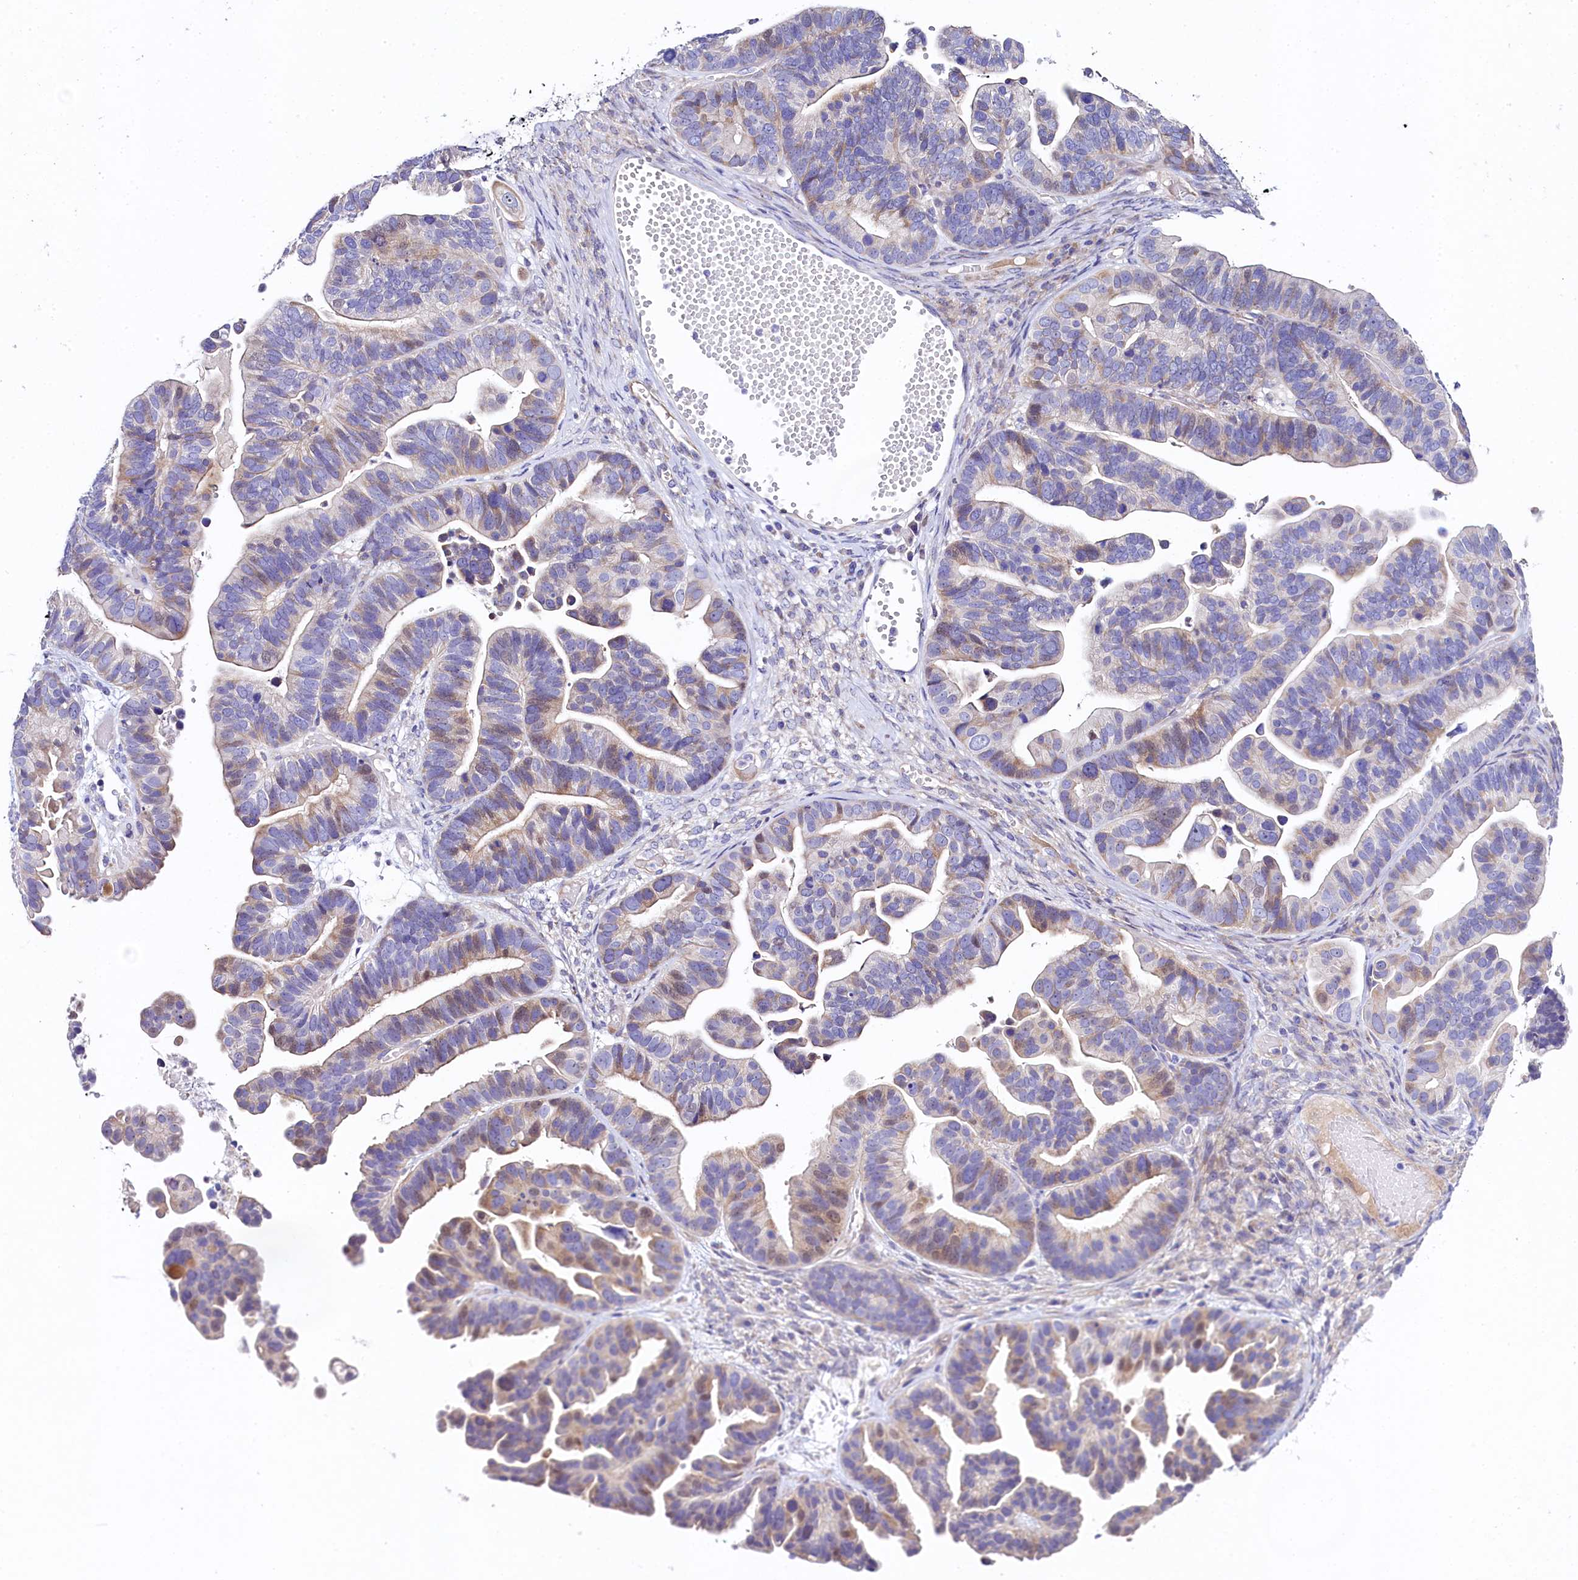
{"staining": {"intensity": "weak", "quantity": "<25%", "location": "nuclear"}, "tissue": "ovarian cancer", "cell_type": "Tumor cells", "image_type": "cancer", "snomed": [{"axis": "morphology", "description": "Cystadenocarcinoma, serous, NOS"}, {"axis": "topography", "description": "Ovary"}], "caption": "Immunohistochemical staining of ovarian cancer (serous cystadenocarcinoma) shows no significant positivity in tumor cells.", "gene": "FXYD6", "patient": {"sex": "female", "age": 56}}